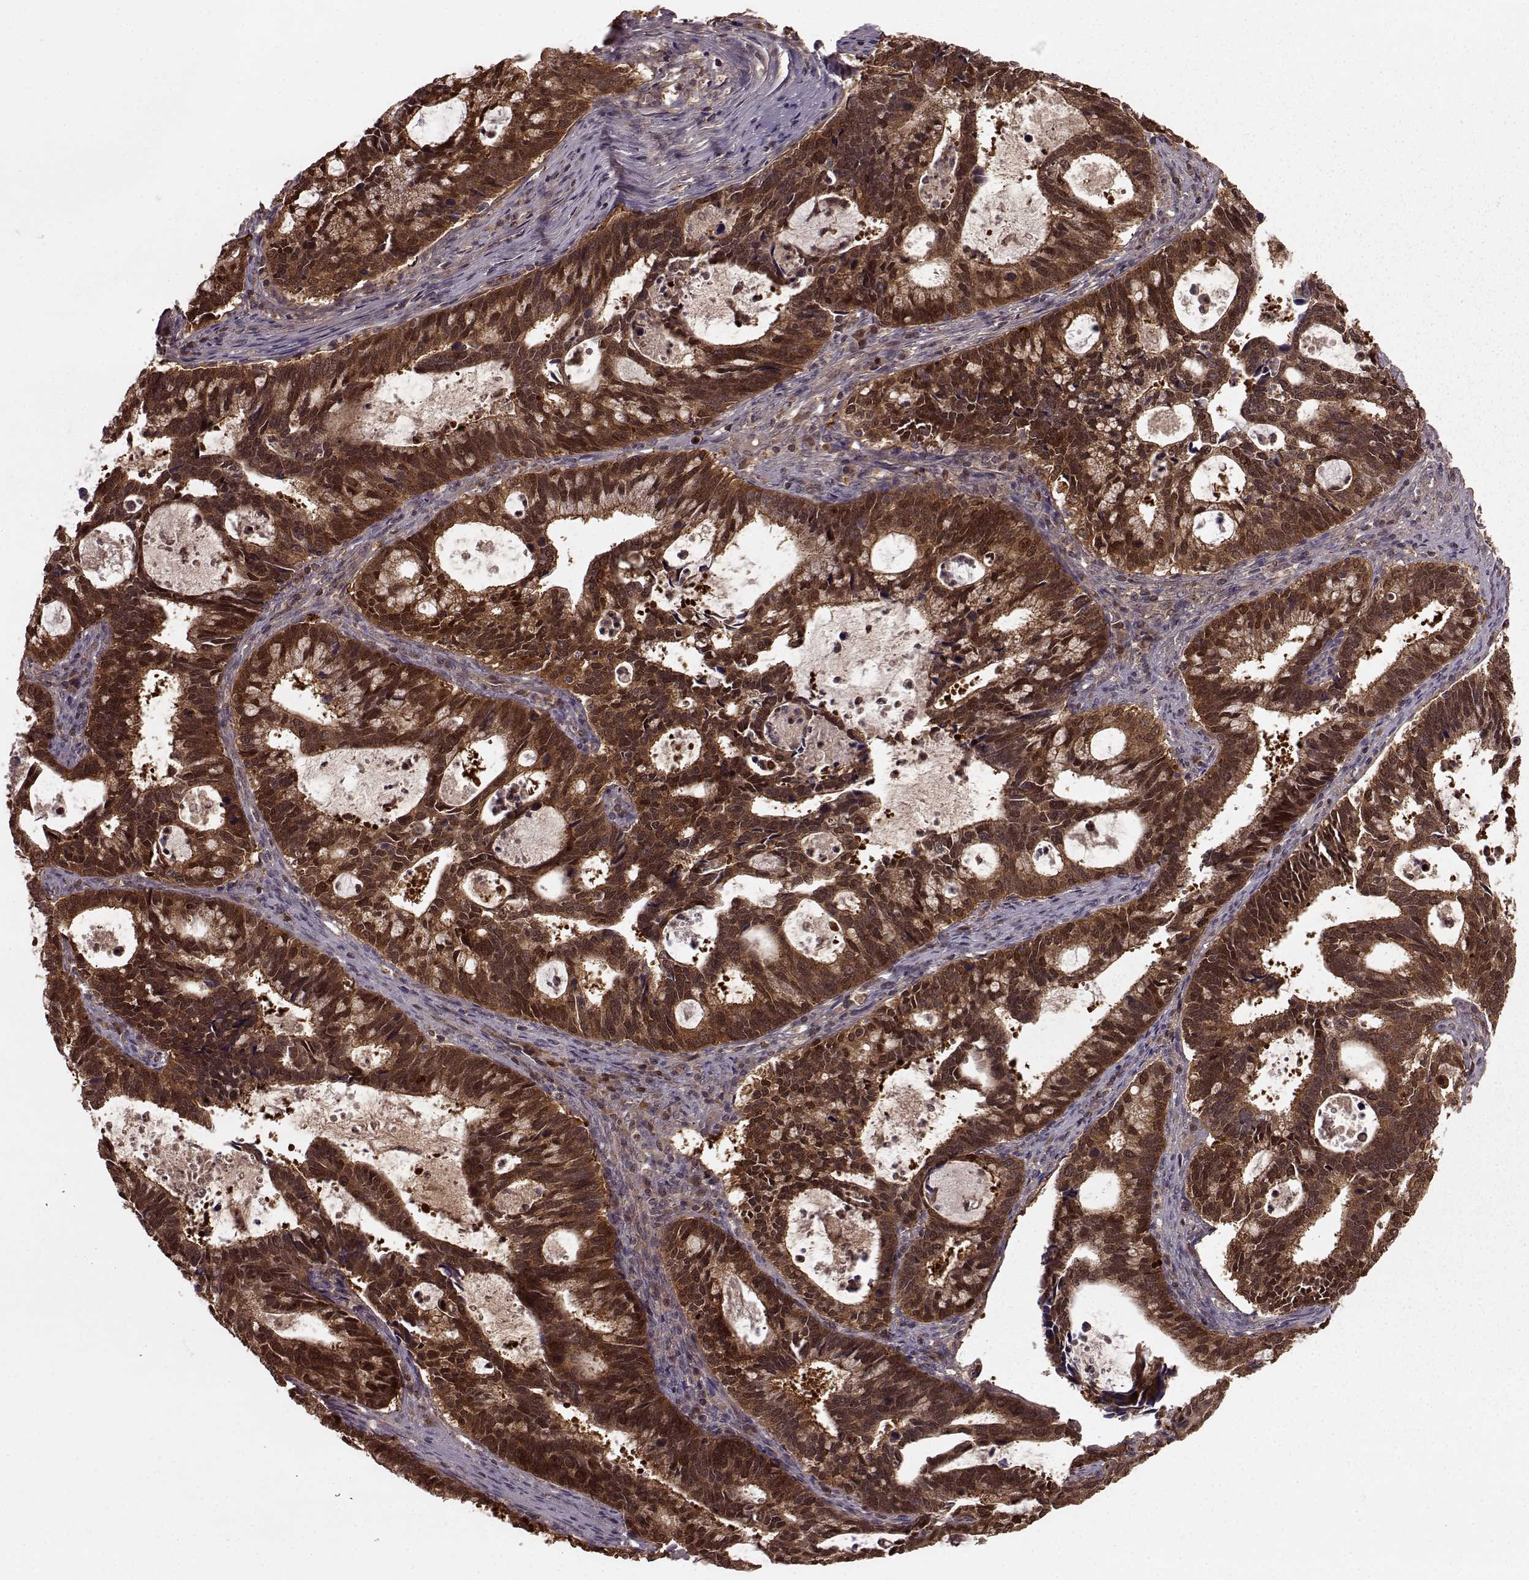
{"staining": {"intensity": "strong", "quantity": ">75%", "location": "cytoplasmic/membranous,nuclear"}, "tissue": "cervical cancer", "cell_type": "Tumor cells", "image_type": "cancer", "snomed": [{"axis": "morphology", "description": "Adenocarcinoma, NOS"}, {"axis": "topography", "description": "Cervix"}], "caption": "Protein expression analysis of human adenocarcinoma (cervical) reveals strong cytoplasmic/membranous and nuclear positivity in about >75% of tumor cells.", "gene": "GSS", "patient": {"sex": "female", "age": 42}}